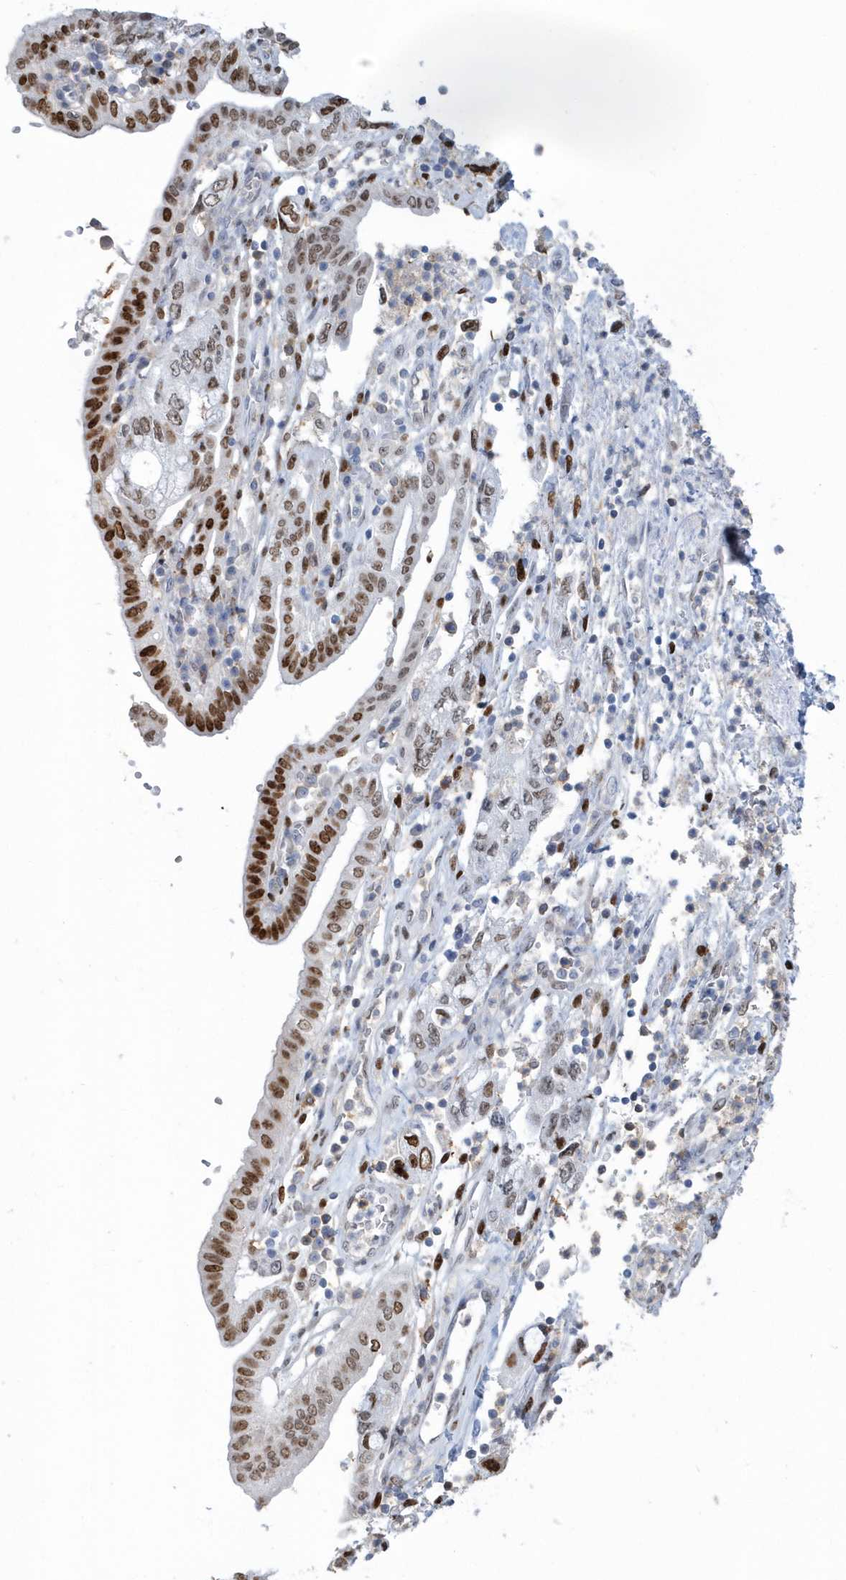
{"staining": {"intensity": "moderate", "quantity": ">75%", "location": "nuclear"}, "tissue": "pancreatic cancer", "cell_type": "Tumor cells", "image_type": "cancer", "snomed": [{"axis": "morphology", "description": "Adenocarcinoma, NOS"}, {"axis": "topography", "description": "Pancreas"}], "caption": "High-magnification brightfield microscopy of pancreatic adenocarcinoma stained with DAB (3,3'-diaminobenzidine) (brown) and counterstained with hematoxylin (blue). tumor cells exhibit moderate nuclear staining is seen in approximately>75% of cells. (Stains: DAB in brown, nuclei in blue, Microscopy: brightfield microscopy at high magnification).", "gene": "MACROH2A2", "patient": {"sex": "female", "age": 73}}